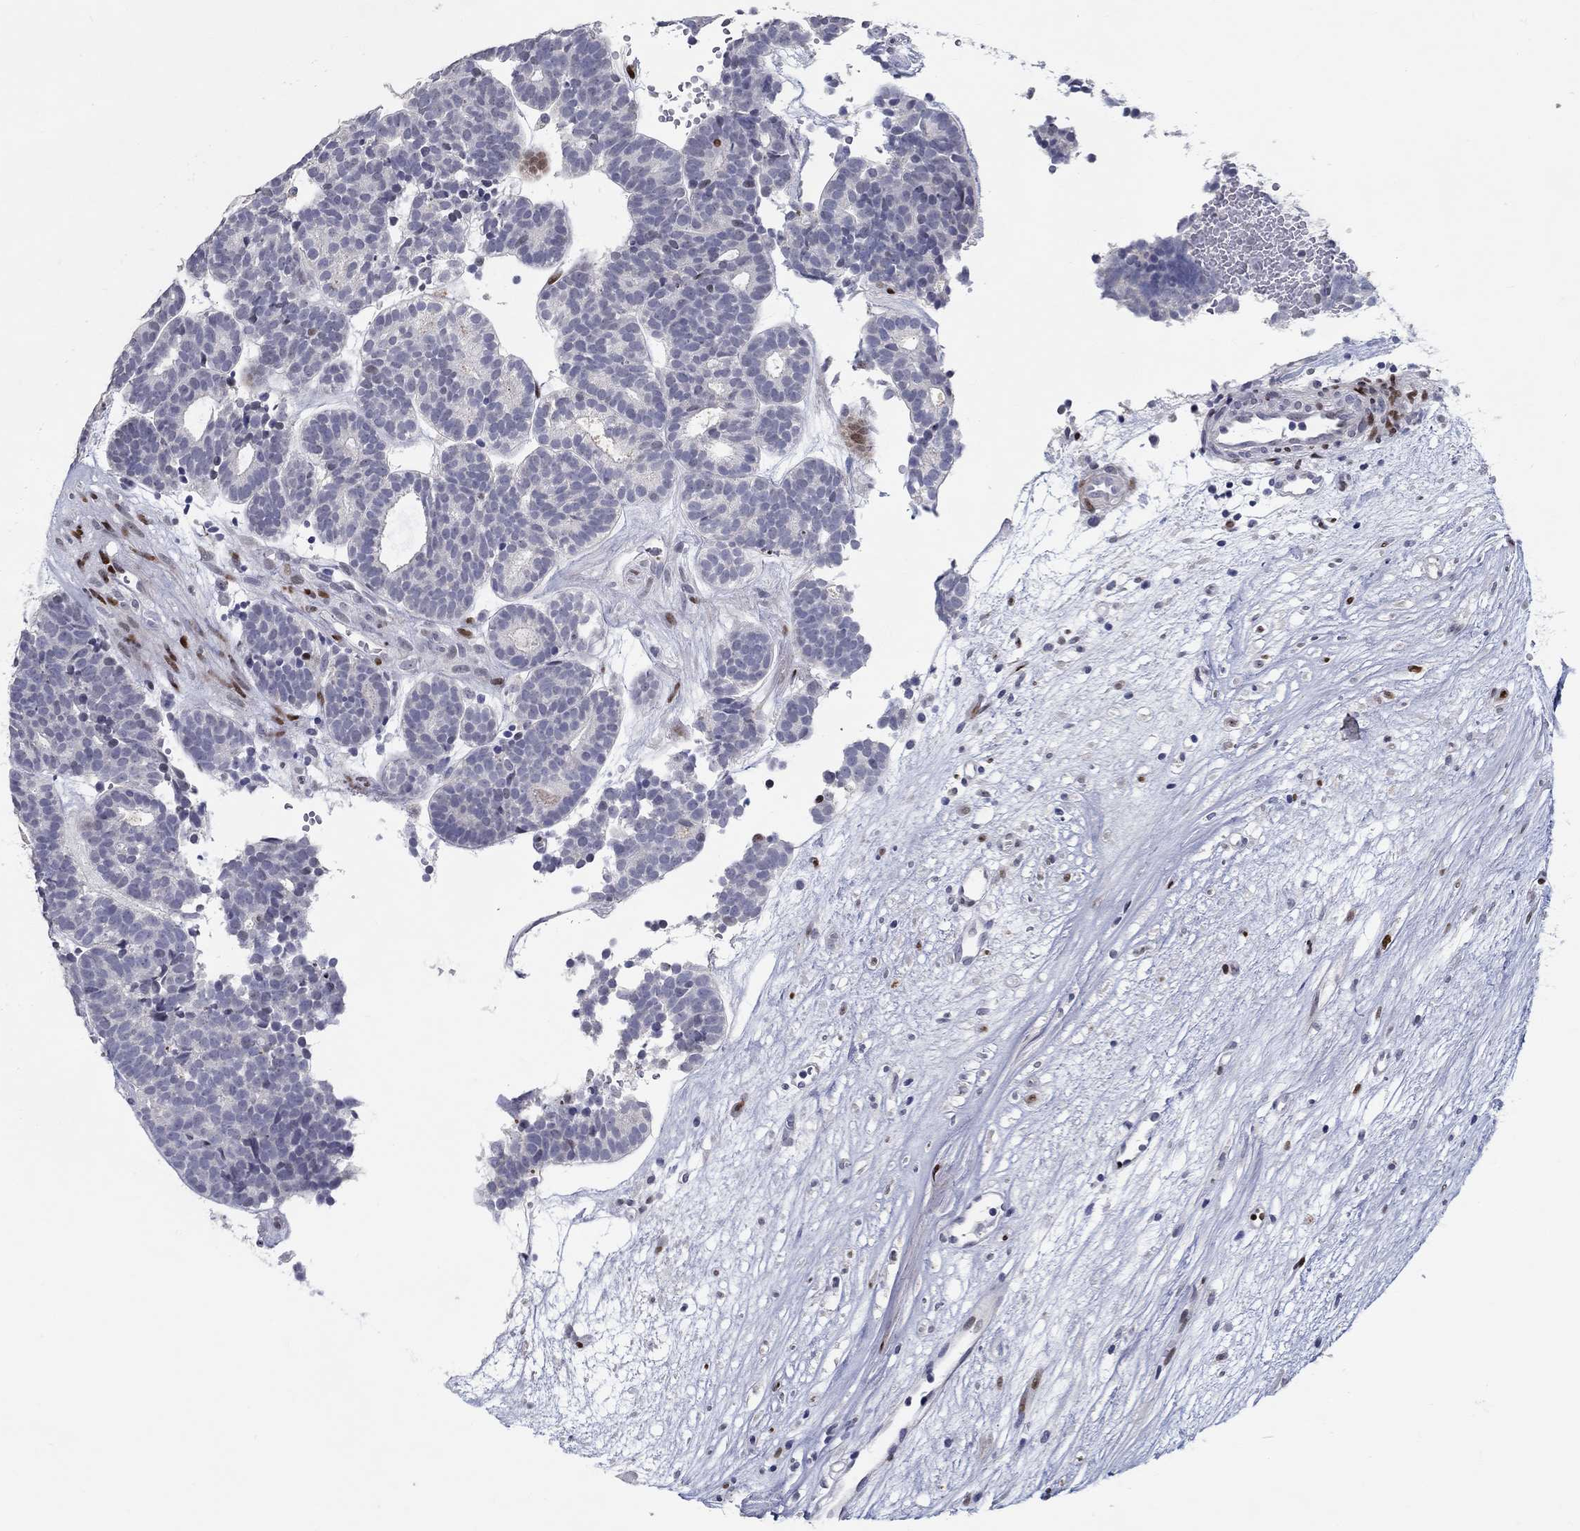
{"staining": {"intensity": "negative", "quantity": "none", "location": "none"}, "tissue": "head and neck cancer", "cell_type": "Tumor cells", "image_type": "cancer", "snomed": [{"axis": "morphology", "description": "Adenocarcinoma, NOS"}, {"axis": "topography", "description": "Head-Neck"}], "caption": "The image demonstrates no significant positivity in tumor cells of head and neck cancer. (DAB (3,3'-diaminobenzidine) immunohistochemistry (IHC) with hematoxylin counter stain).", "gene": "RAPGEF5", "patient": {"sex": "female", "age": 81}}